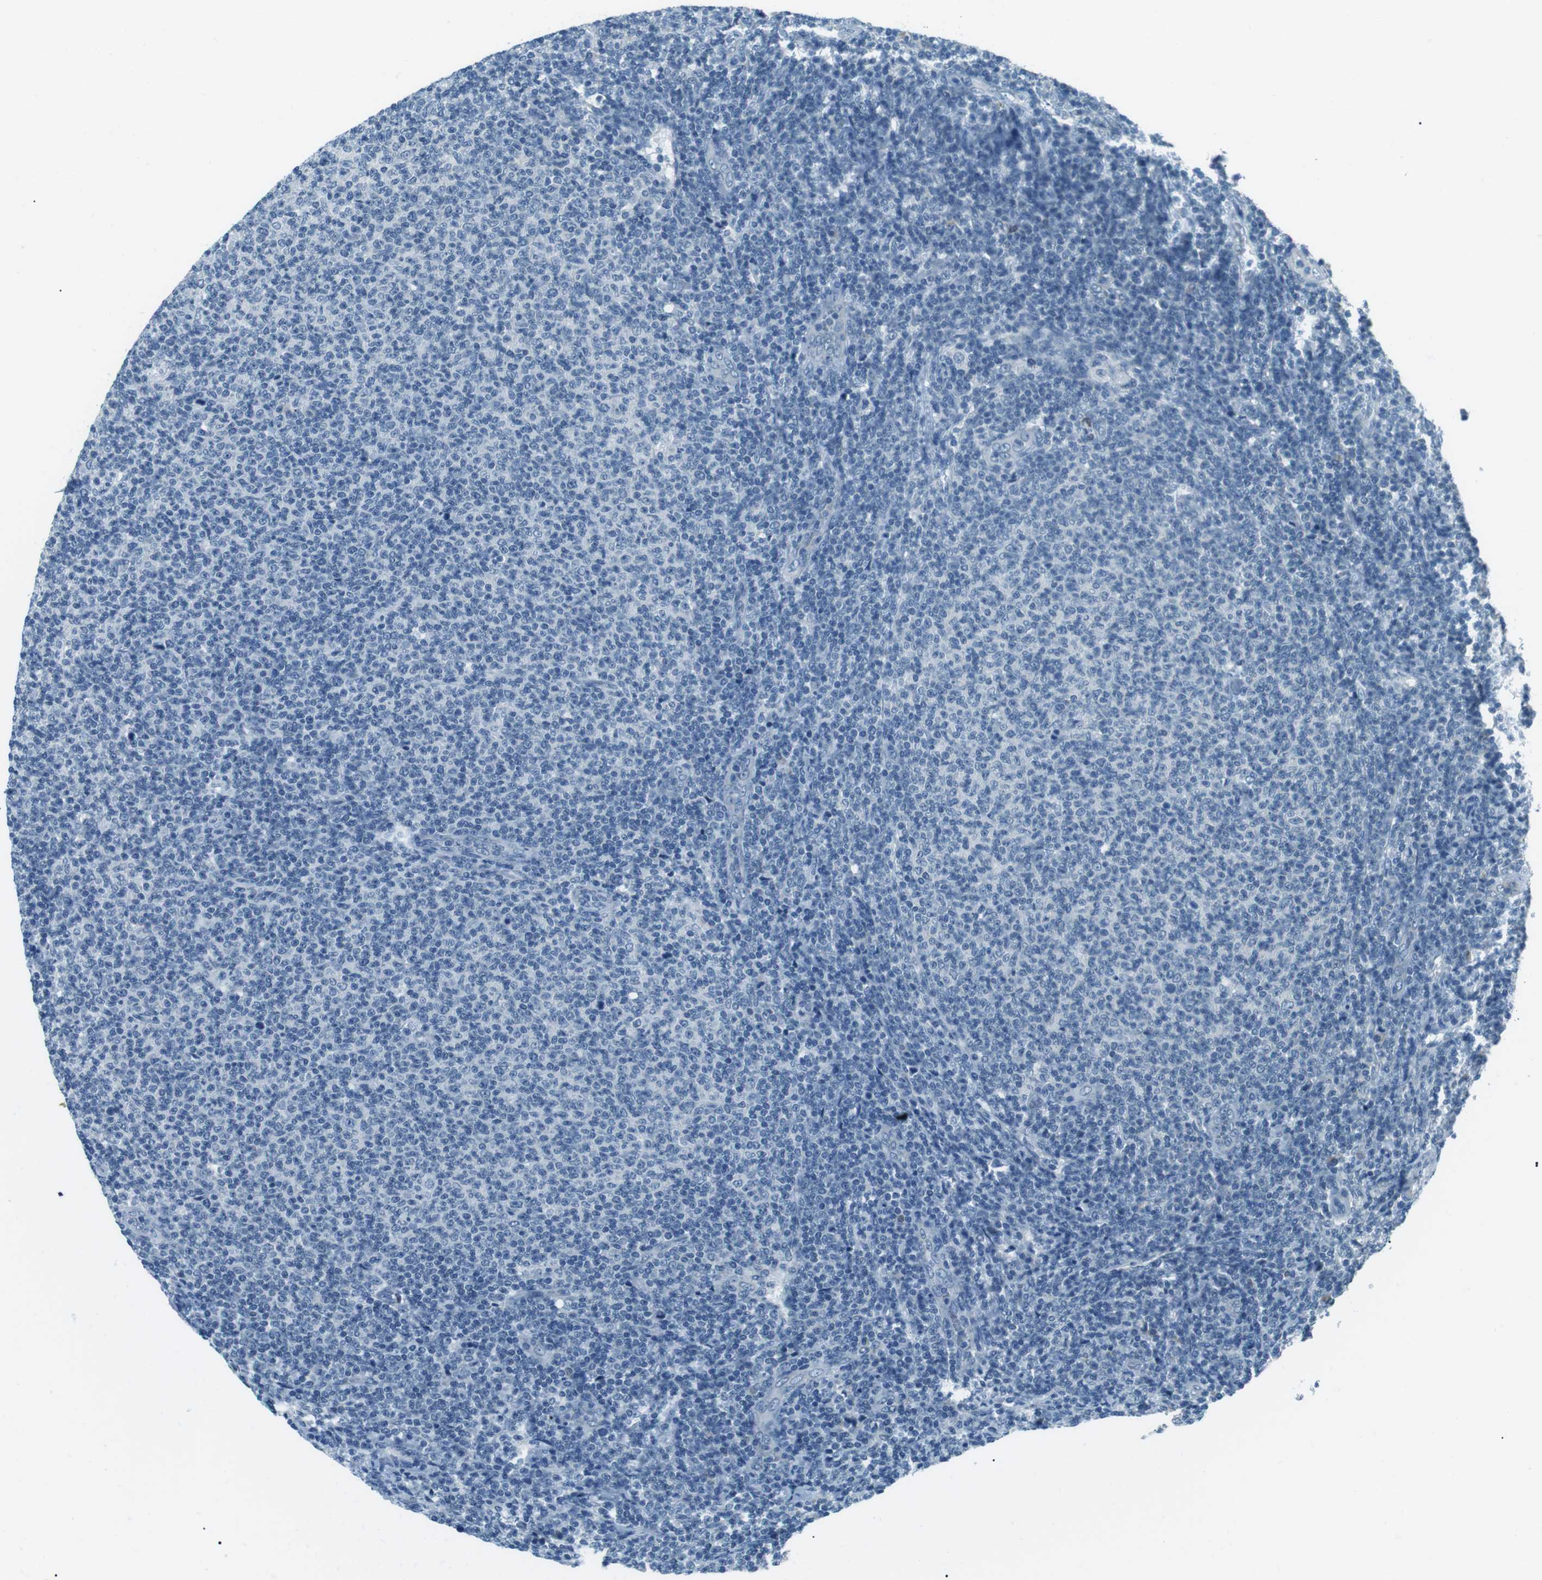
{"staining": {"intensity": "negative", "quantity": "none", "location": "none"}, "tissue": "lymphoma", "cell_type": "Tumor cells", "image_type": "cancer", "snomed": [{"axis": "morphology", "description": "Malignant lymphoma, non-Hodgkin's type, Low grade"}, {"axis": "topography", "description": "Lymph node"}], "caption": "Histopathology image shows no protein expression in tumor cells of low-grade malignant lymphoma, non-Hodgkin's type tissue.", "gene": "SERPINB2", "patient": {"sex": "male", "age": 66}}